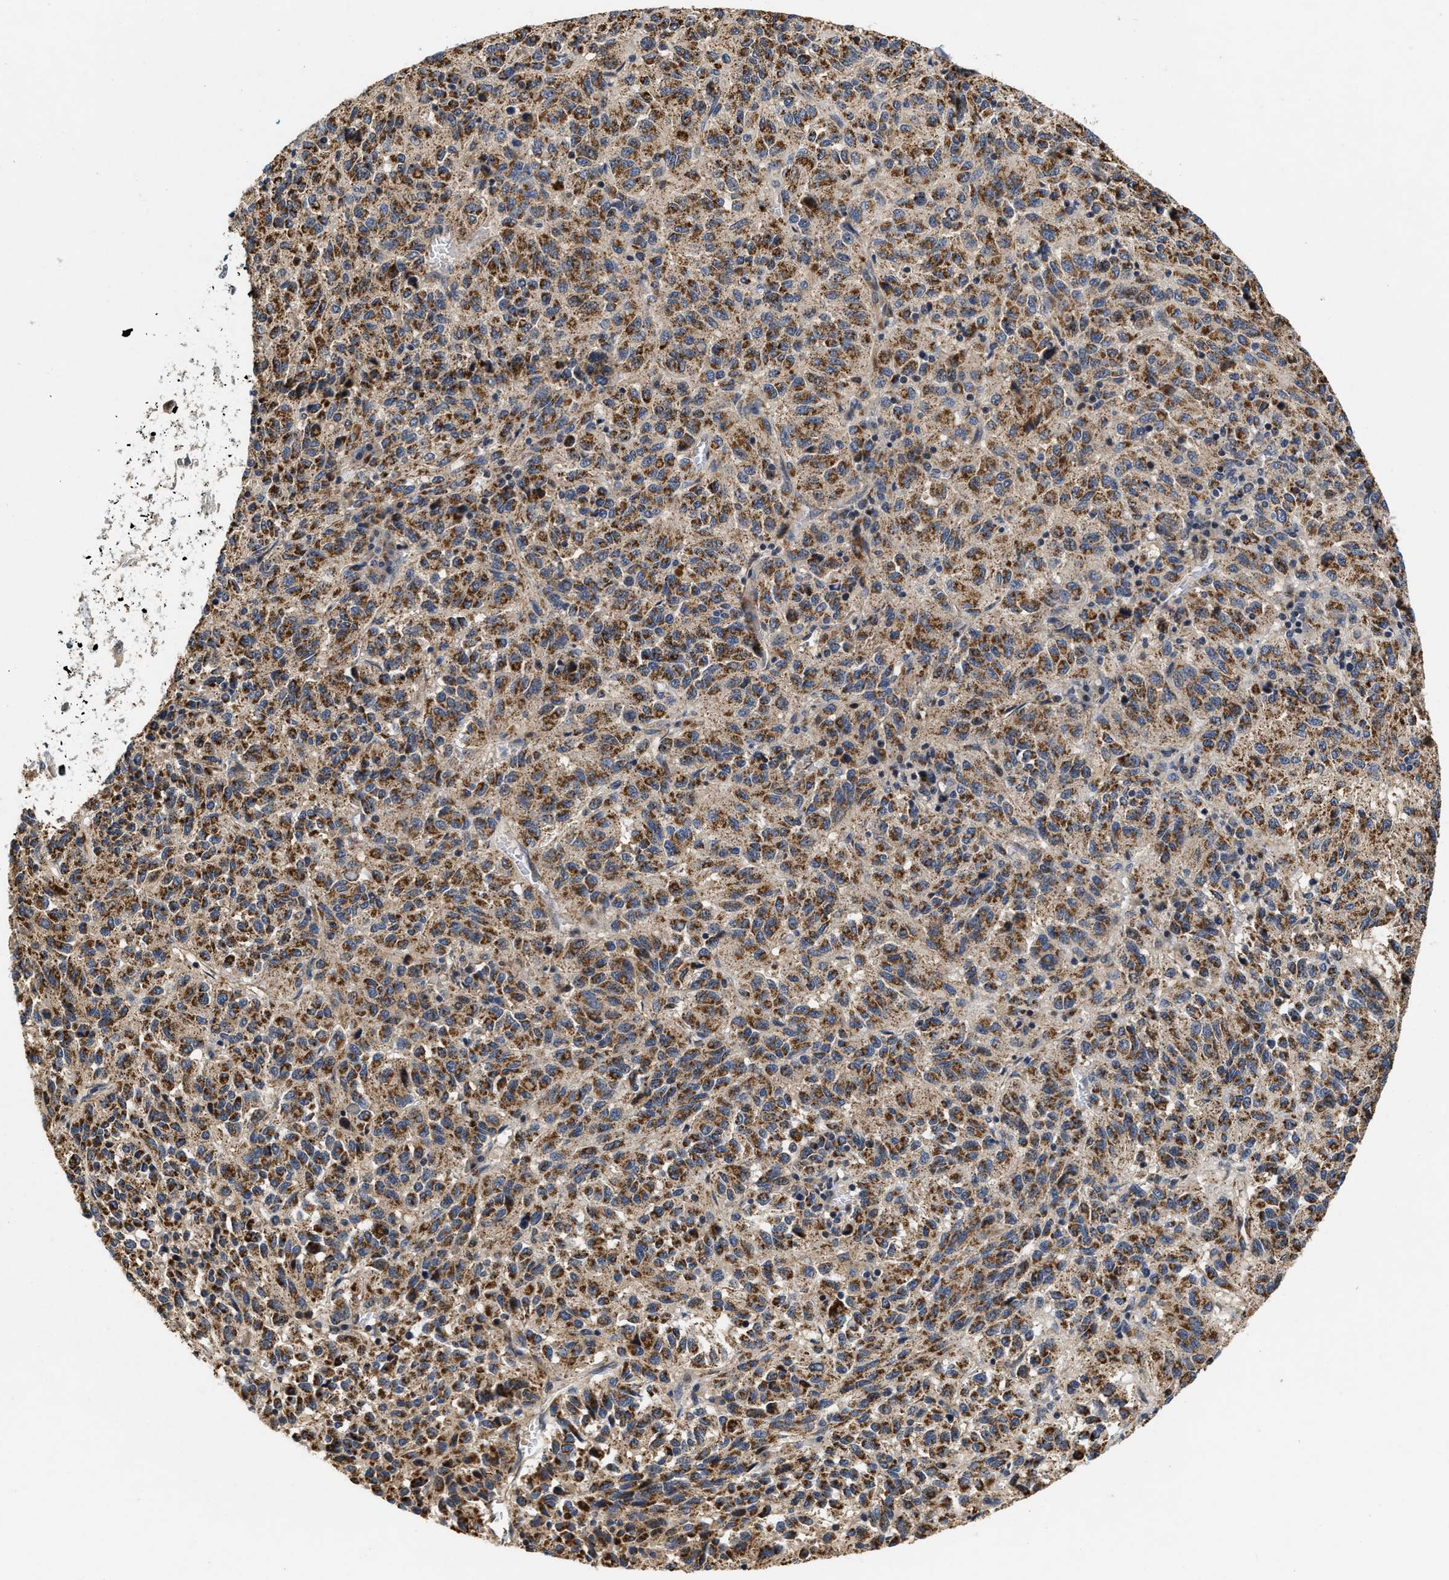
{"staining": {"intensity": "moderate", "quantity": ">75%", "location": "cytoplasmic/membranous"}, "tissue": "melanoma", "cell_type": "Tumor cells", "image_type": "cancer", "snomed": [{"axis": "morphology", "description": "Malignant melanoma, Metastatic site"}, {"axis": "topography", "description": "Lung"}], "caption": "A brown stain labels moderate cytoplasmic/membranous positivity of a protein in human melanoma tumor cells. Ihc stains the protein of interest in brown and the nuclei are stained blue.", "gene": "SCYL2", "patient": {"sex": "male", "age": 64}}